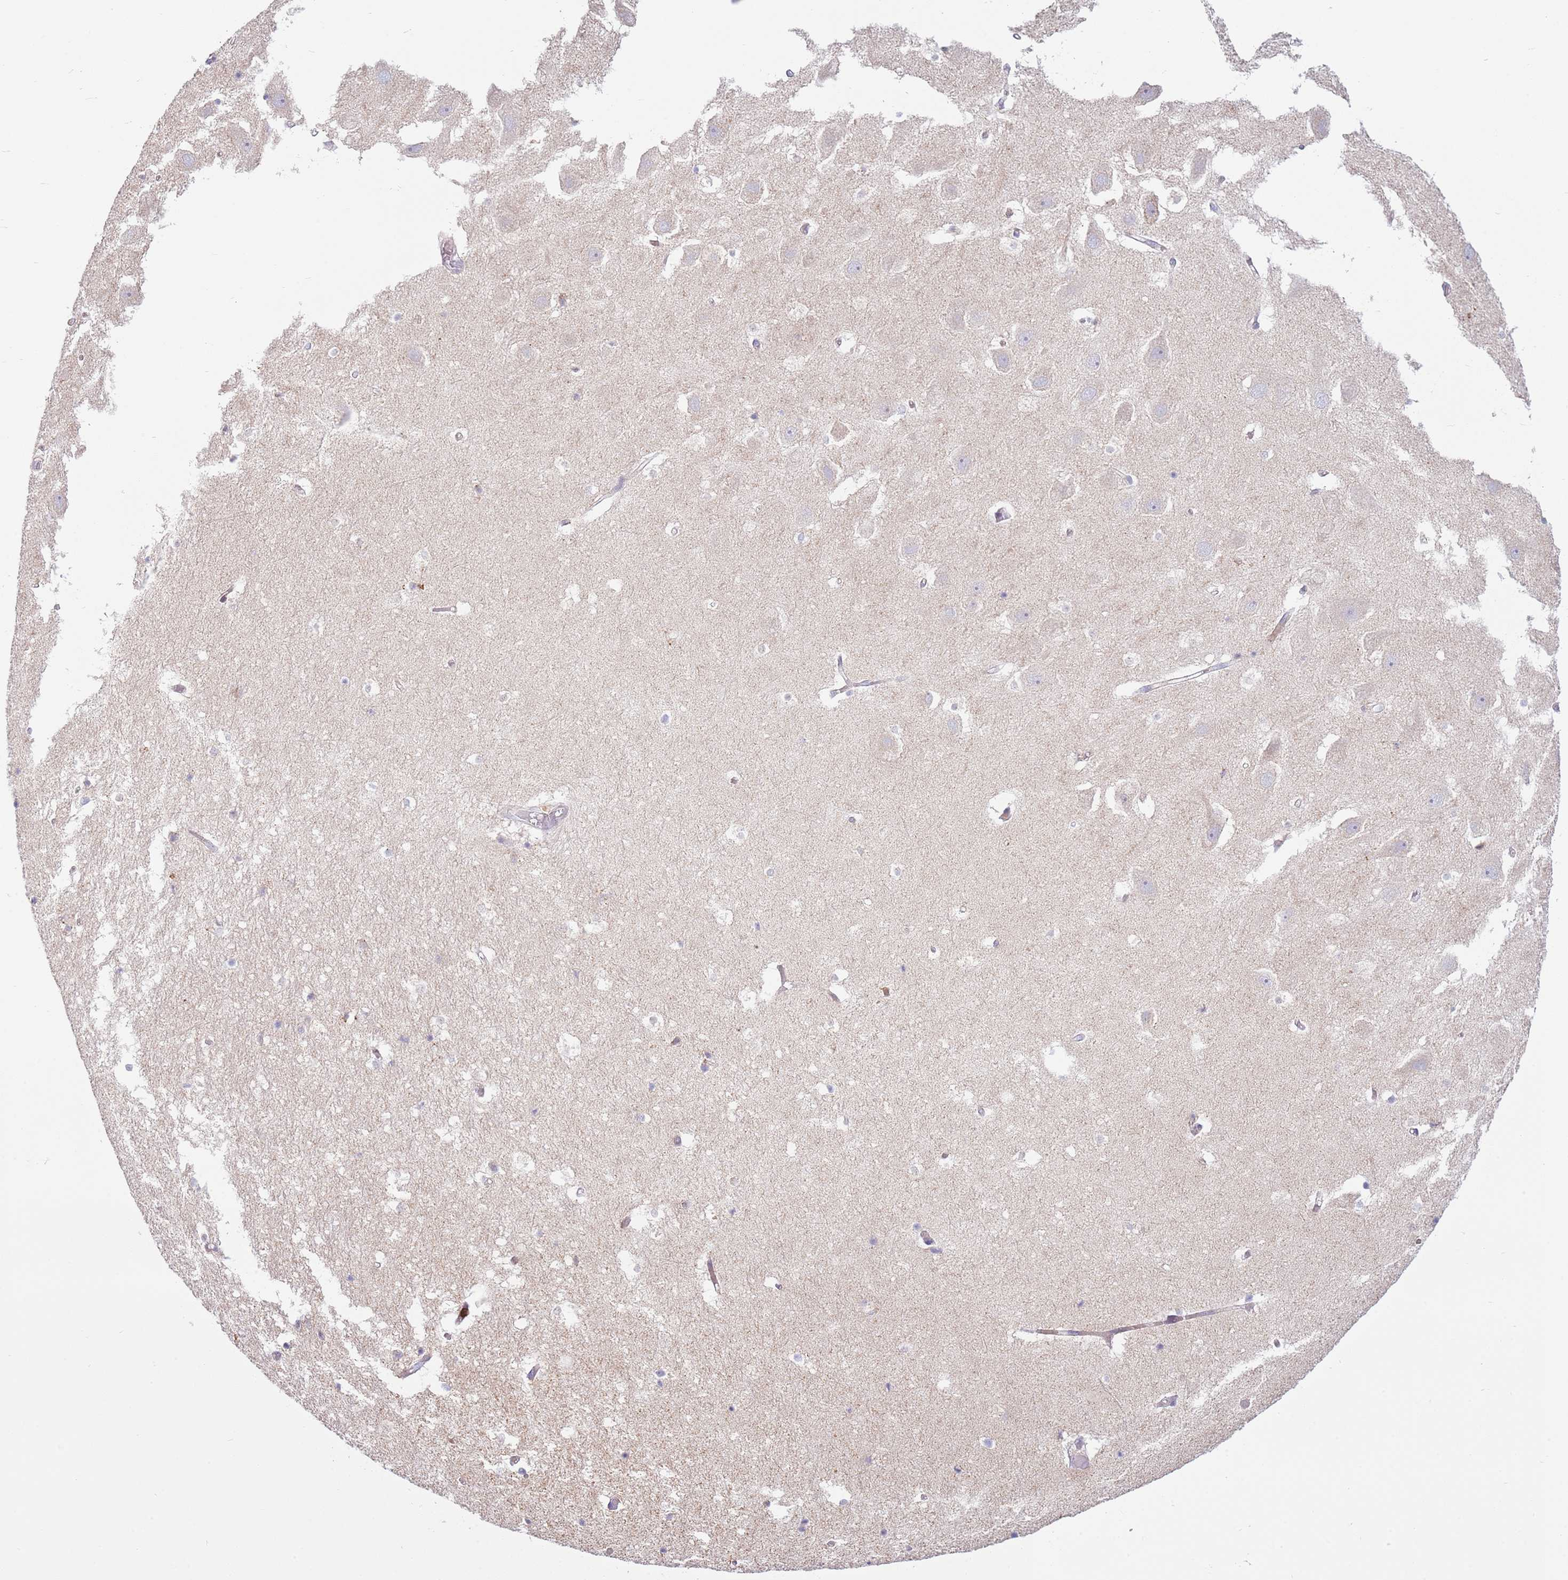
{"staining": {"intensity": "negative", "quantity": "none", "location": "none"}, "tissue": "hippocampus", "cell_type": "Glial cells", "image_type": "normal", "snomed": [{"axis": "morphology", "description": "Normal tissue, NOS"}, {"axis": "topography", "description": "Hippocampus"}], "caption": "Human hippocampus stained for a protein using immunohistochemistry (IHC) exhibits no expression in glial cells.", "gene": "TTPAL", "patient": {"sex": "female", "age": 52}}